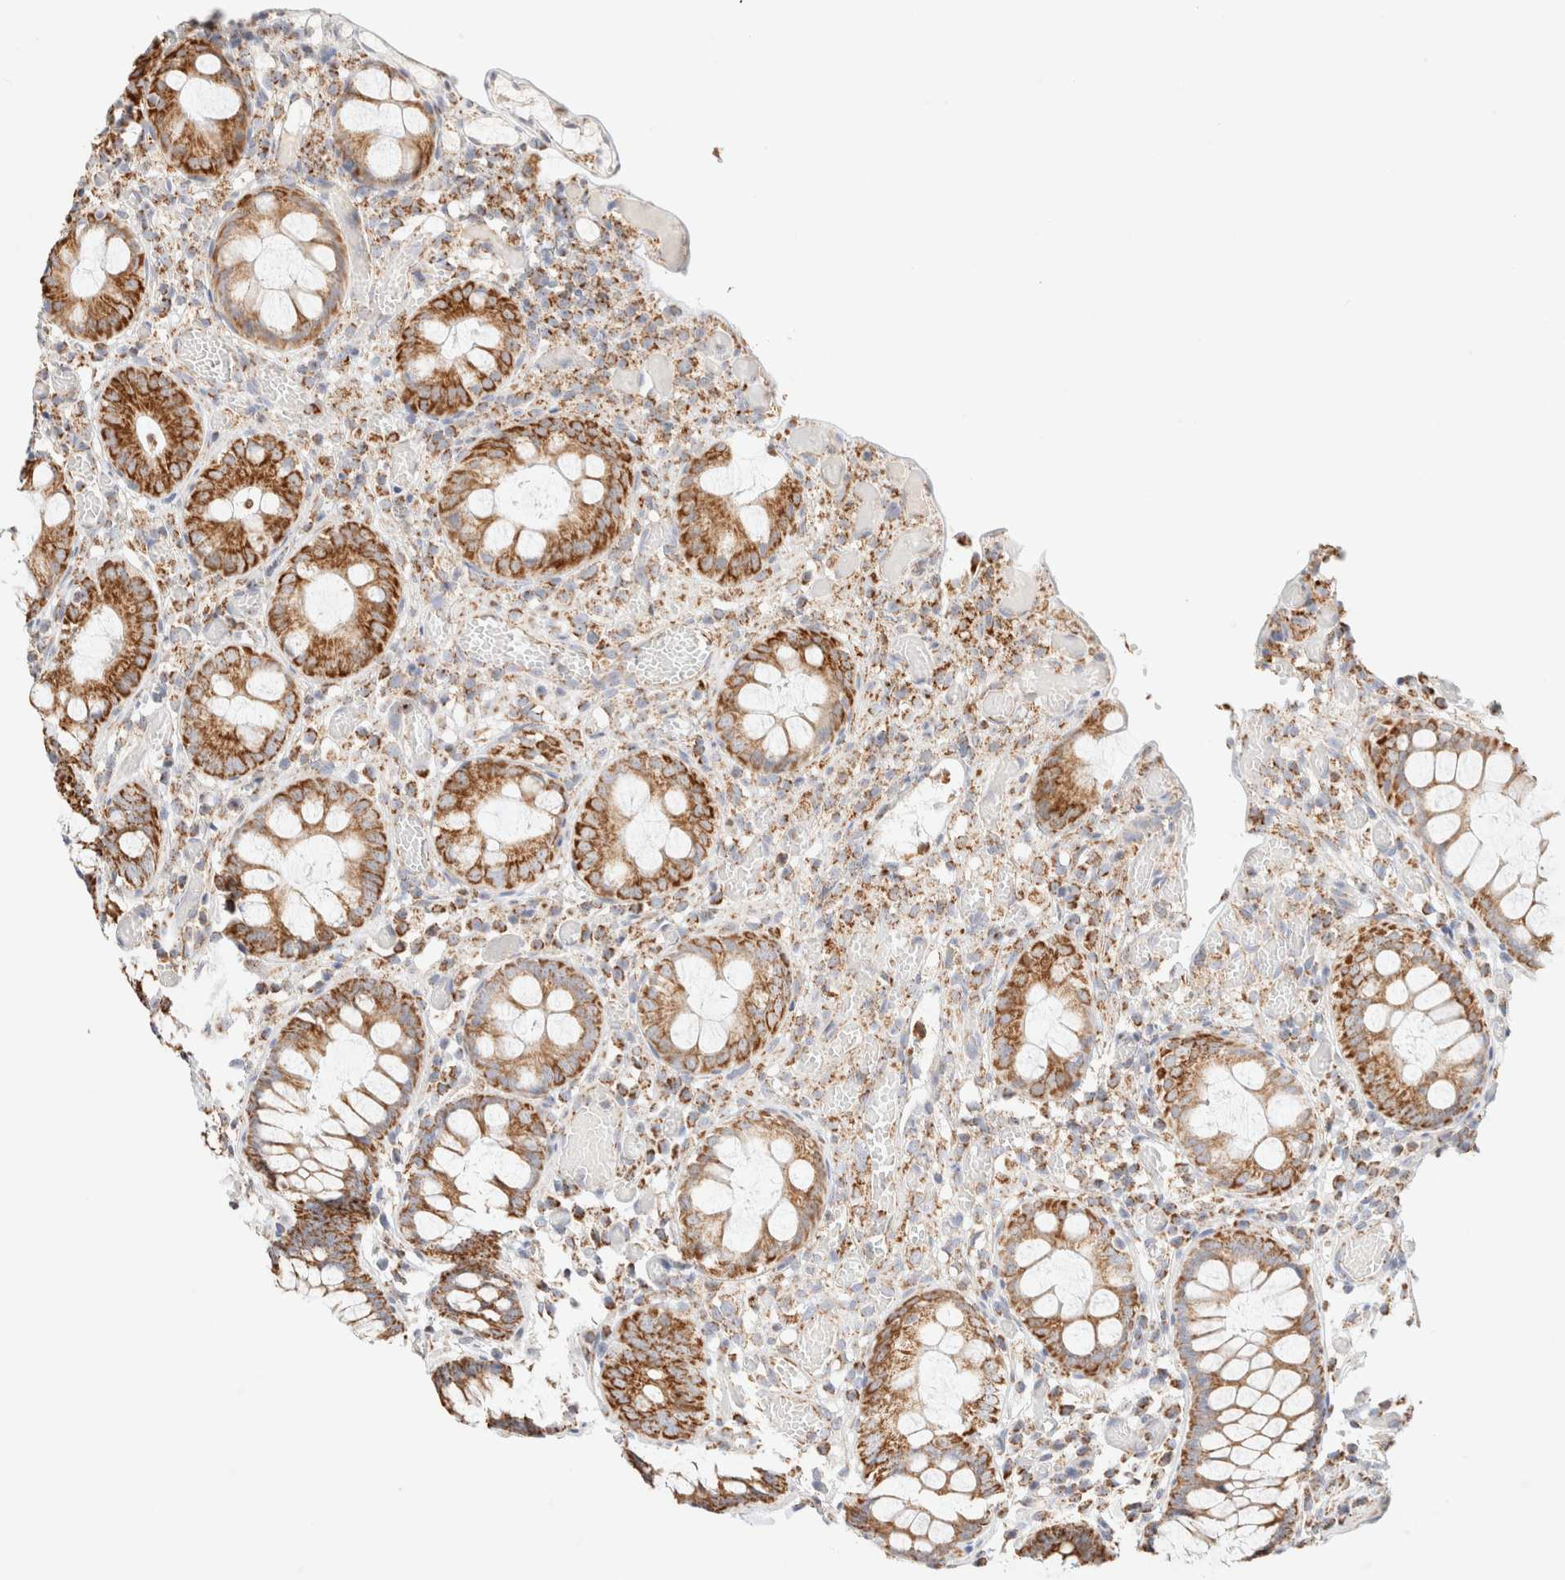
{"staining": {"intensity": "moderate", "quantity": ">75%", "location": "cytoplasmic/membranous"}, "tissue": "colon", "cell_type": "Endothelial cells", "image_type": "normal", "snomed": [{"axis": "morphology", "description": "Normal tissue, NOS"}, {"axis": "topography", "description": "Colon"}], "caption": "Endothelial cells show moderate cytoplasmic/membranous expression in about >75% of cells in unremarkable colon.", "gene": "PHB2", "patient": {"sex": "male", "age": 14}}